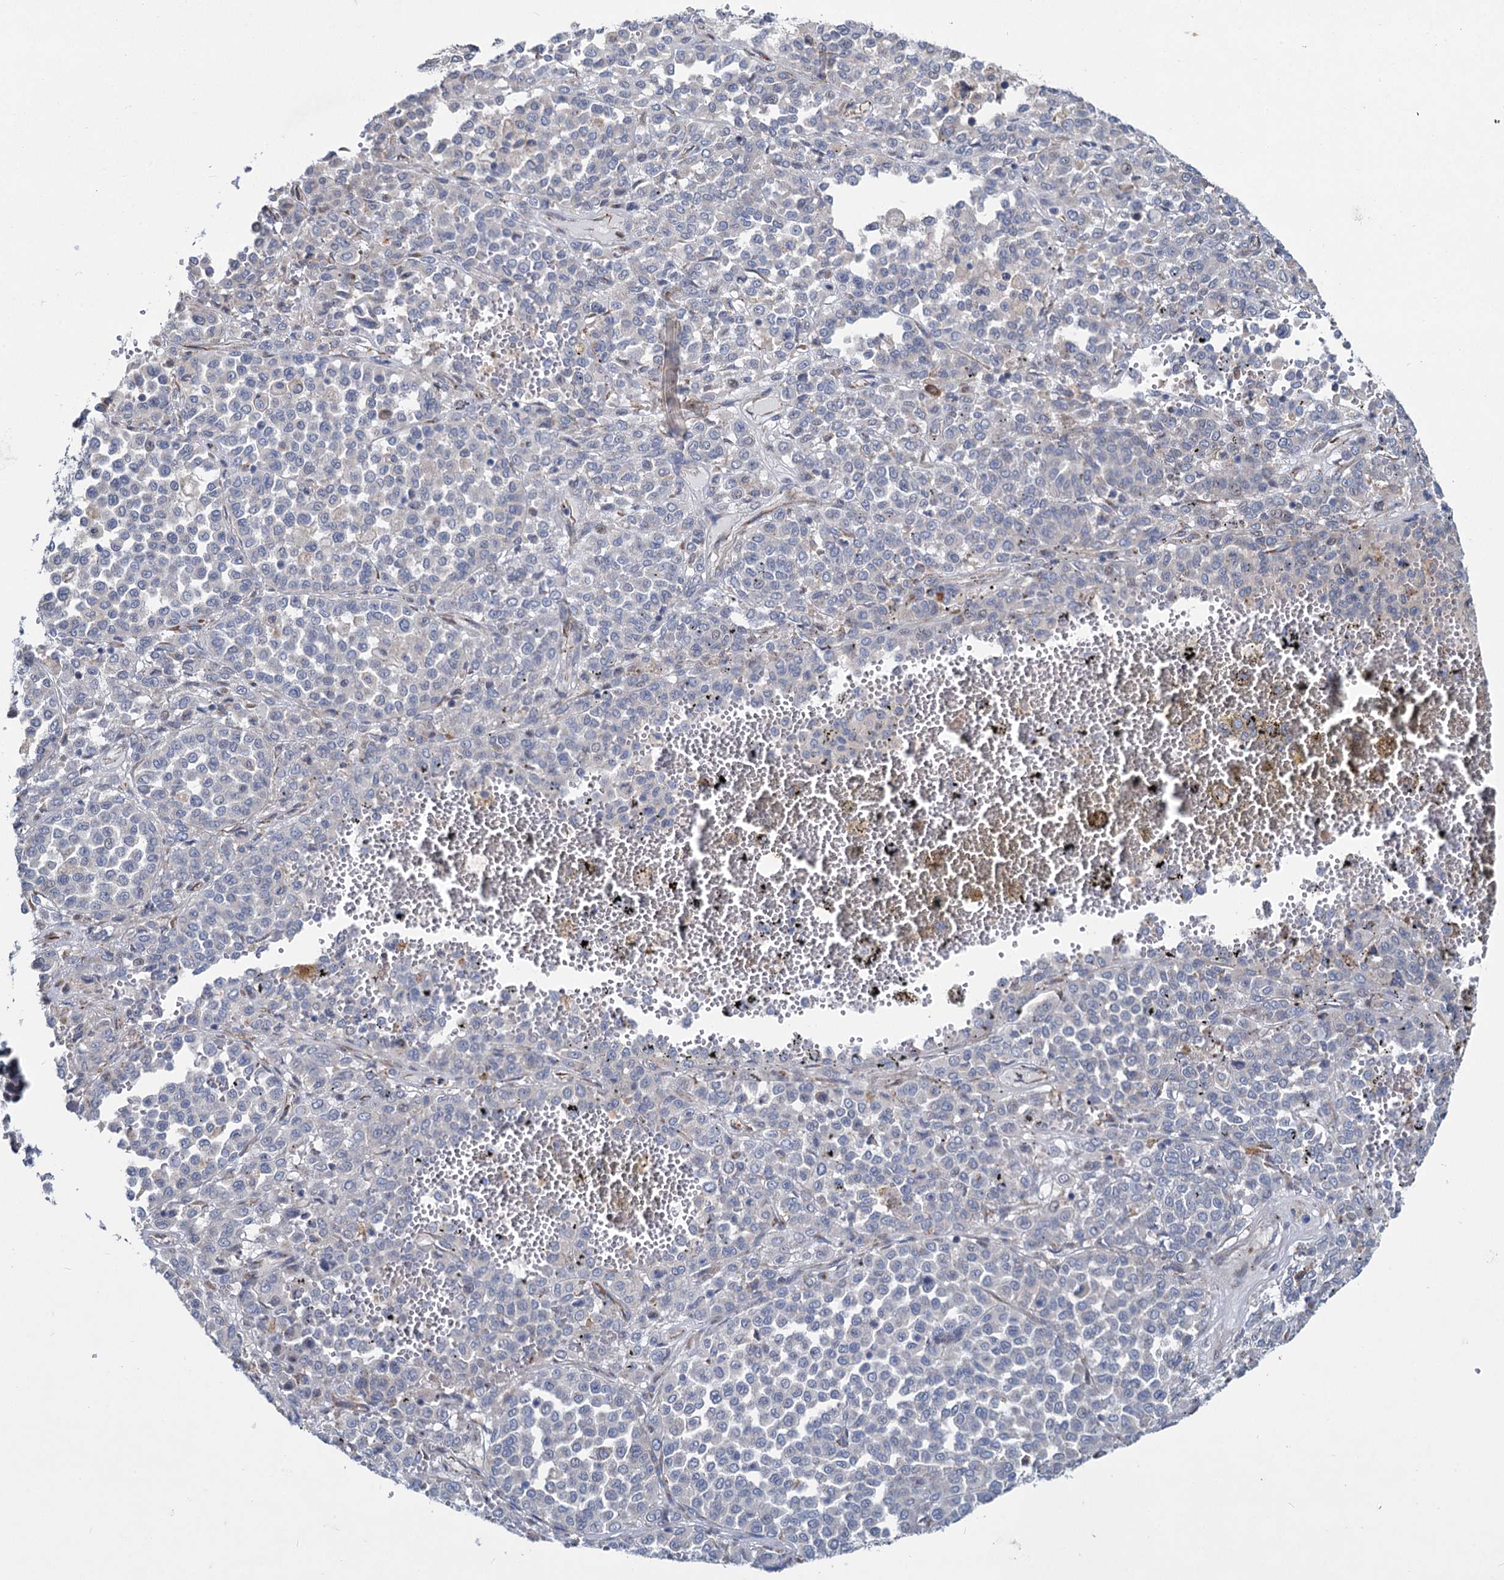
{"staining": {"intensity": "negative", "quantity": "none", "location": "none"}, "tissue": "melanoma", "cell_type": "Tumor cells", "image_type": "cancer", "snomed": [{"axis": "morphology", "description": "Malignant melanoma, Metastatic site"}, {"axis": "topography", "description": "Pancreas"}], "caption": "DAB immunohistochemical staining of human melanoma exhibits no significant staining in tumor cells. Brightfield microscopy of immunohistochemistry stained with DAB (3,3'-diaminobenzidine) (brown) and hematoxylin (blue), captured at high magnification.", "gene": "PRSS35", "patient": {"sex": "female", "age": 30}}